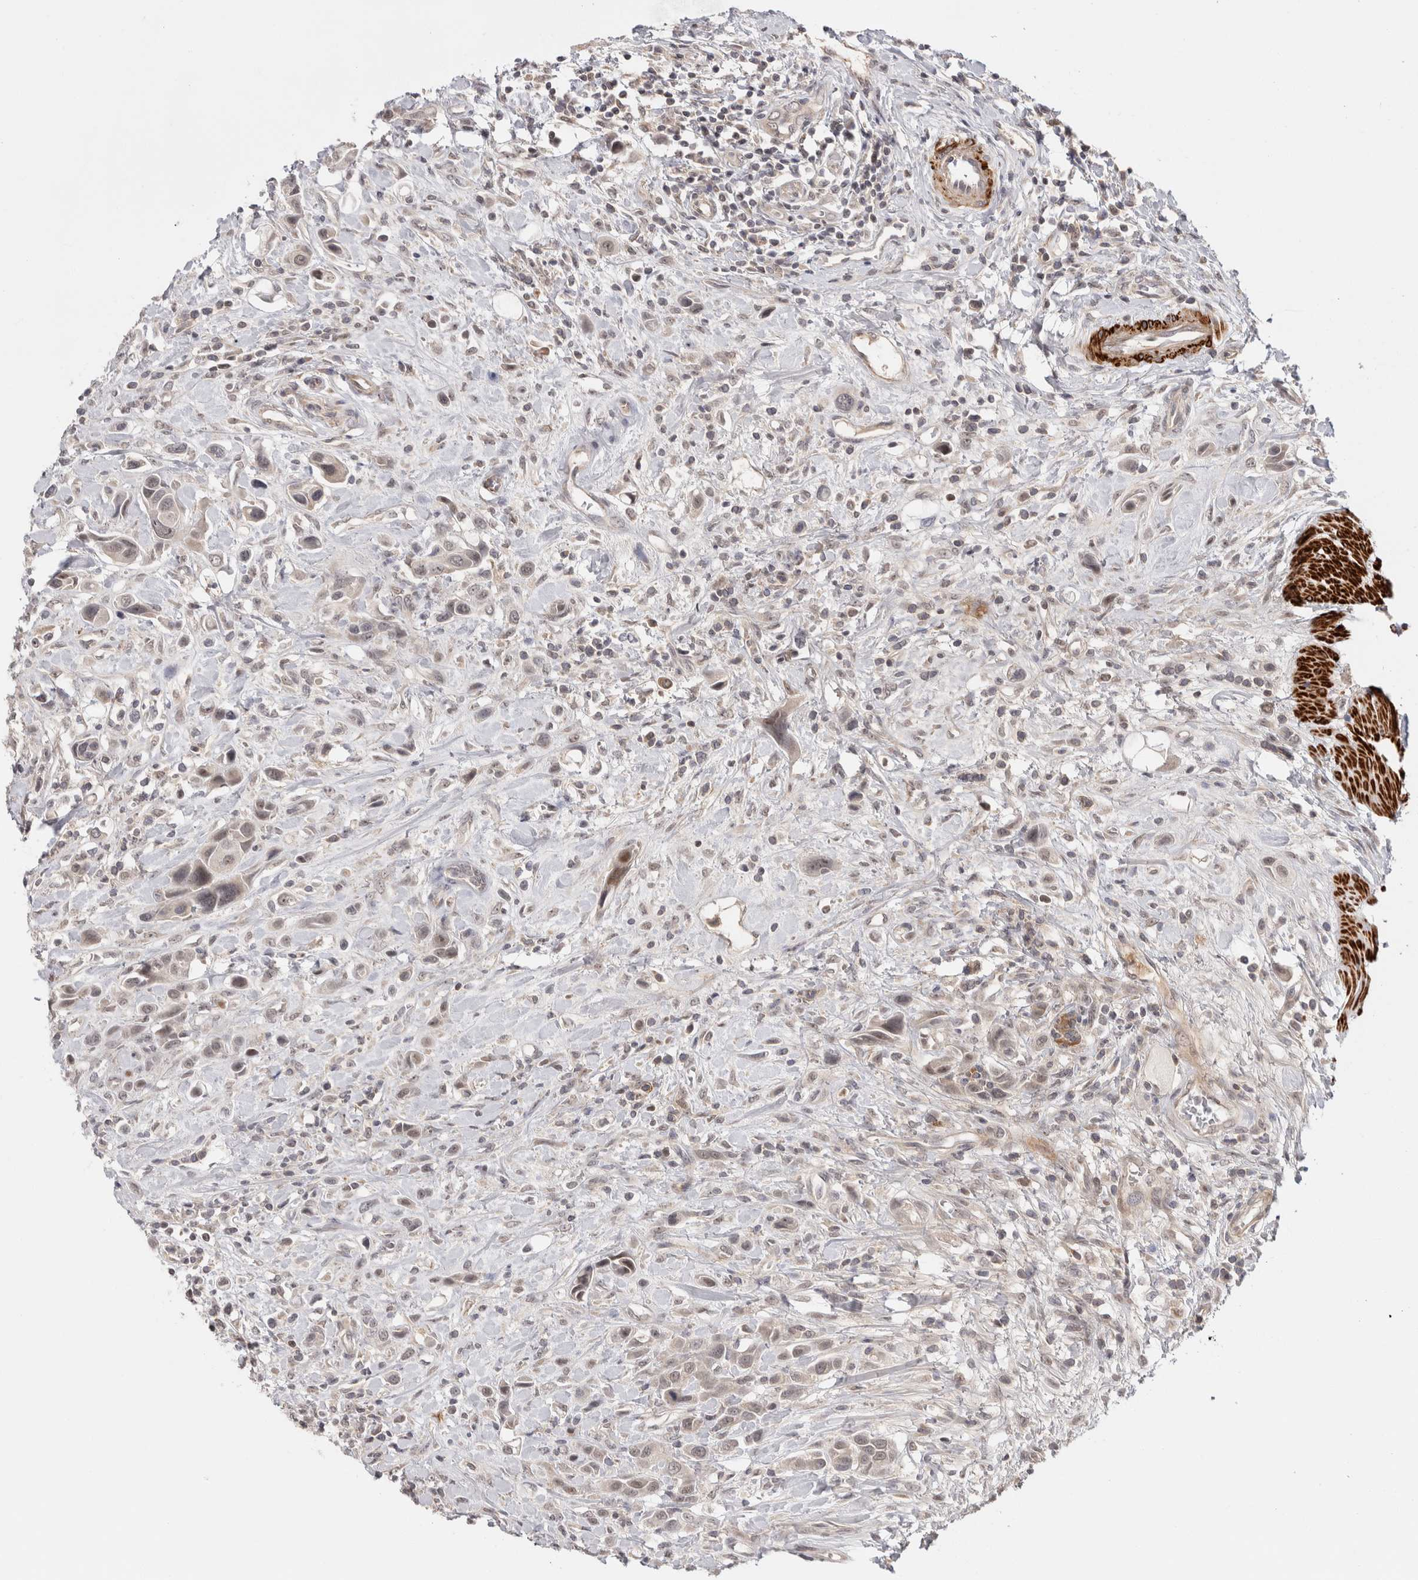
{"staining": {"intensity": "weak", "quantity": "<25%", "location": "cytoplasmic/membranous,nuclear"}, "tissue": "urothelial cancer", "cell_type": "Tumor cells", "image_type": "cancer", "snomed": [{"axis": "morphology", "description": "Urothelial carcinoma, High grade"}, {"axis": "topography", "description": "Urinary bladder"}], "caption": "IHC of human high-grade urothelial carcinoma displays no staining in tumor cells.", "gene": "ZNF318", "patient": {"sex": "male", "age": 50}}